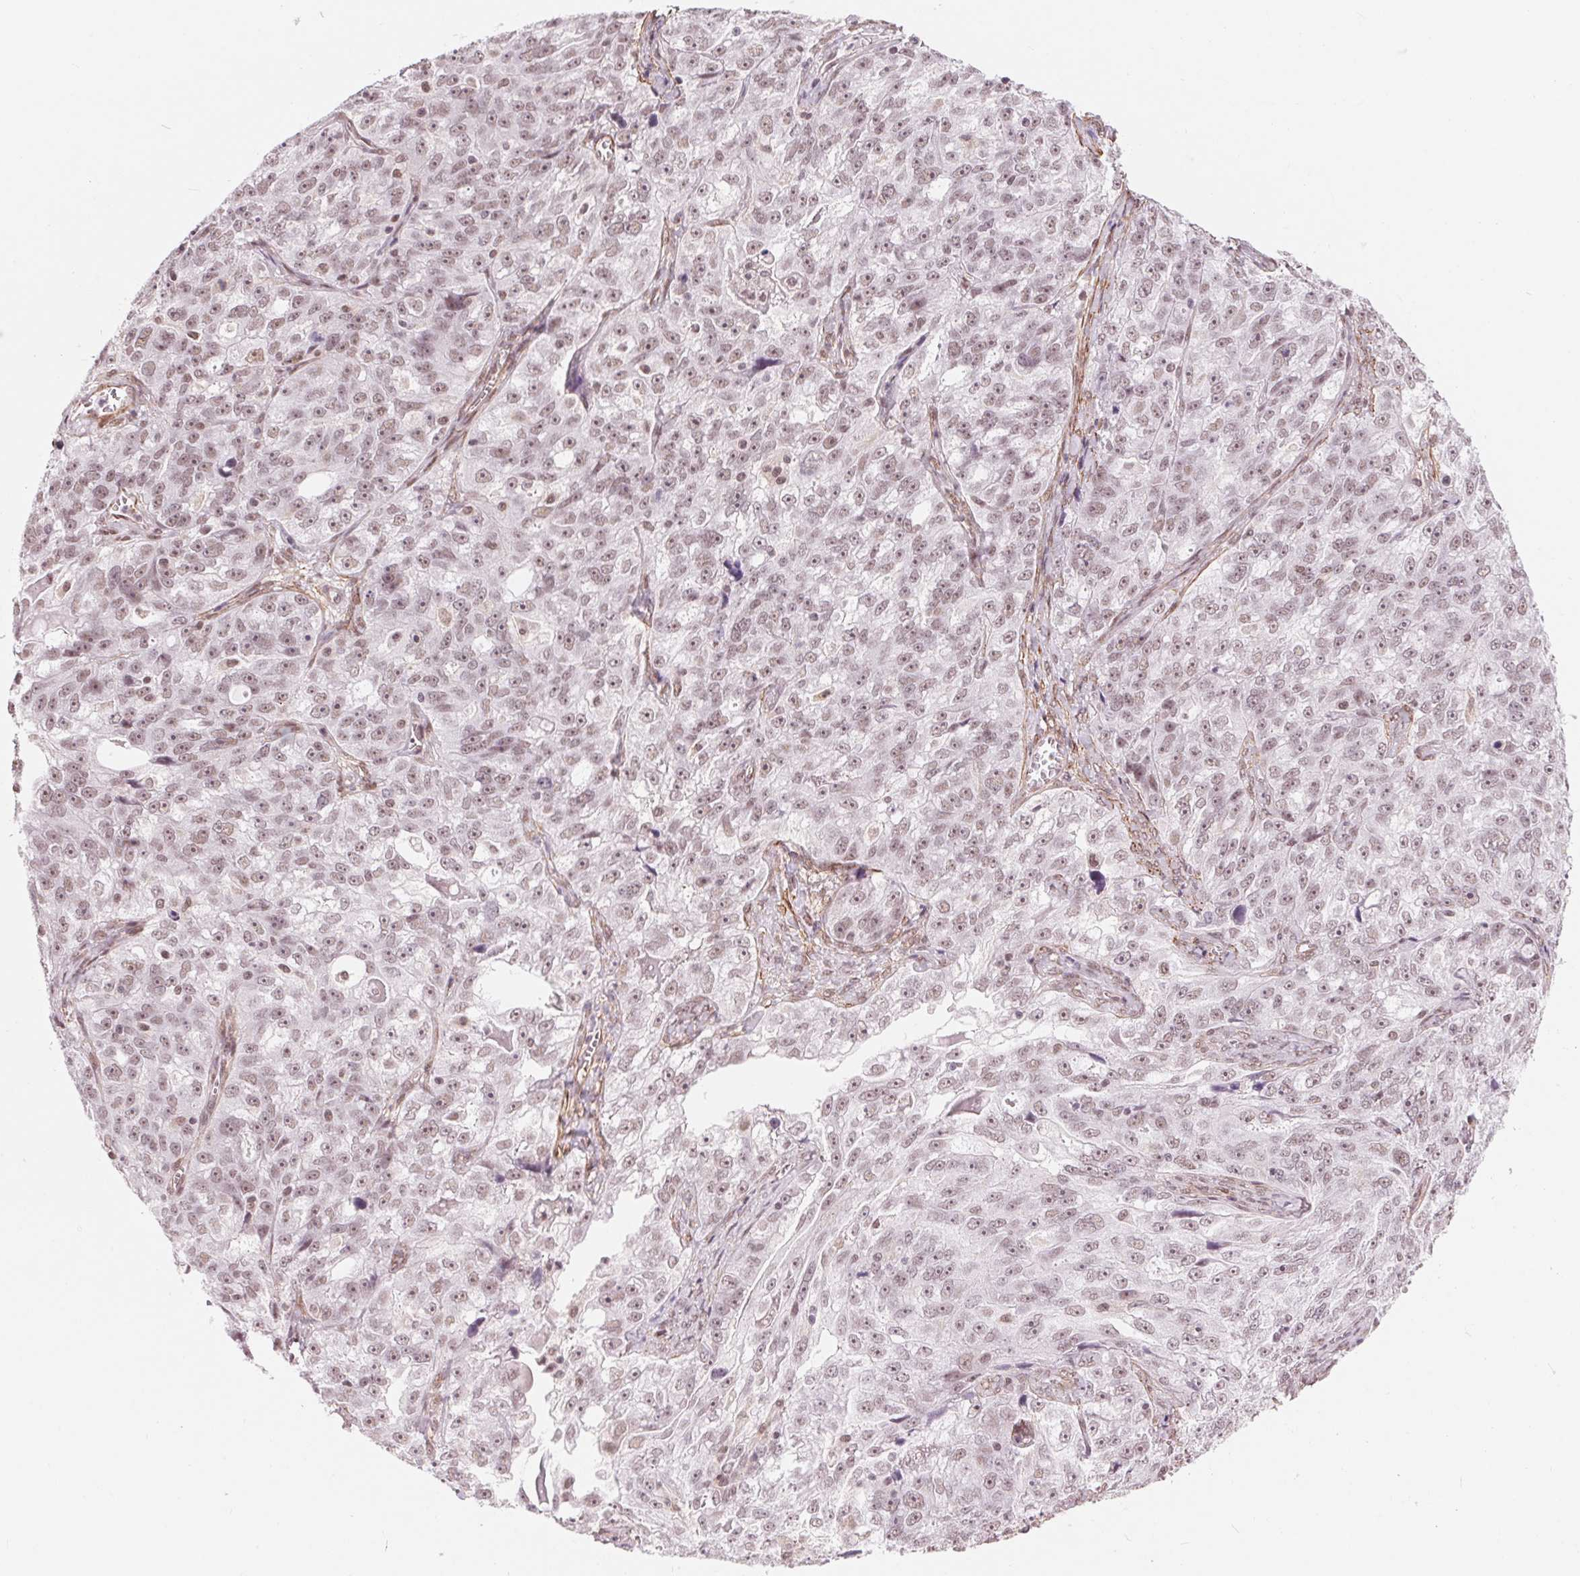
{"staining": {"intensity": "weak", "quantity": ">75%", "location": "nuclear"}, "tissue": "ovarian cancer", "cell_type": "Tumor cells", "image_type": "cancer", "snomed": [{"axis": "morphology", "description": "Cystadenocarcinoma, serous, NOS"}, {"axis": "topography", "description": "Ovary"}], "caption": "Immunohistochemistry (IHC) histopathology image of human serous cystadenocarcinoma (ovarian) stained for a protein (brown), which shows low levels of weak nuclear positivity in about >75% of tumor cells.", "gene": "BCAT1", "patient": {"sex": "female", "age": 51}}